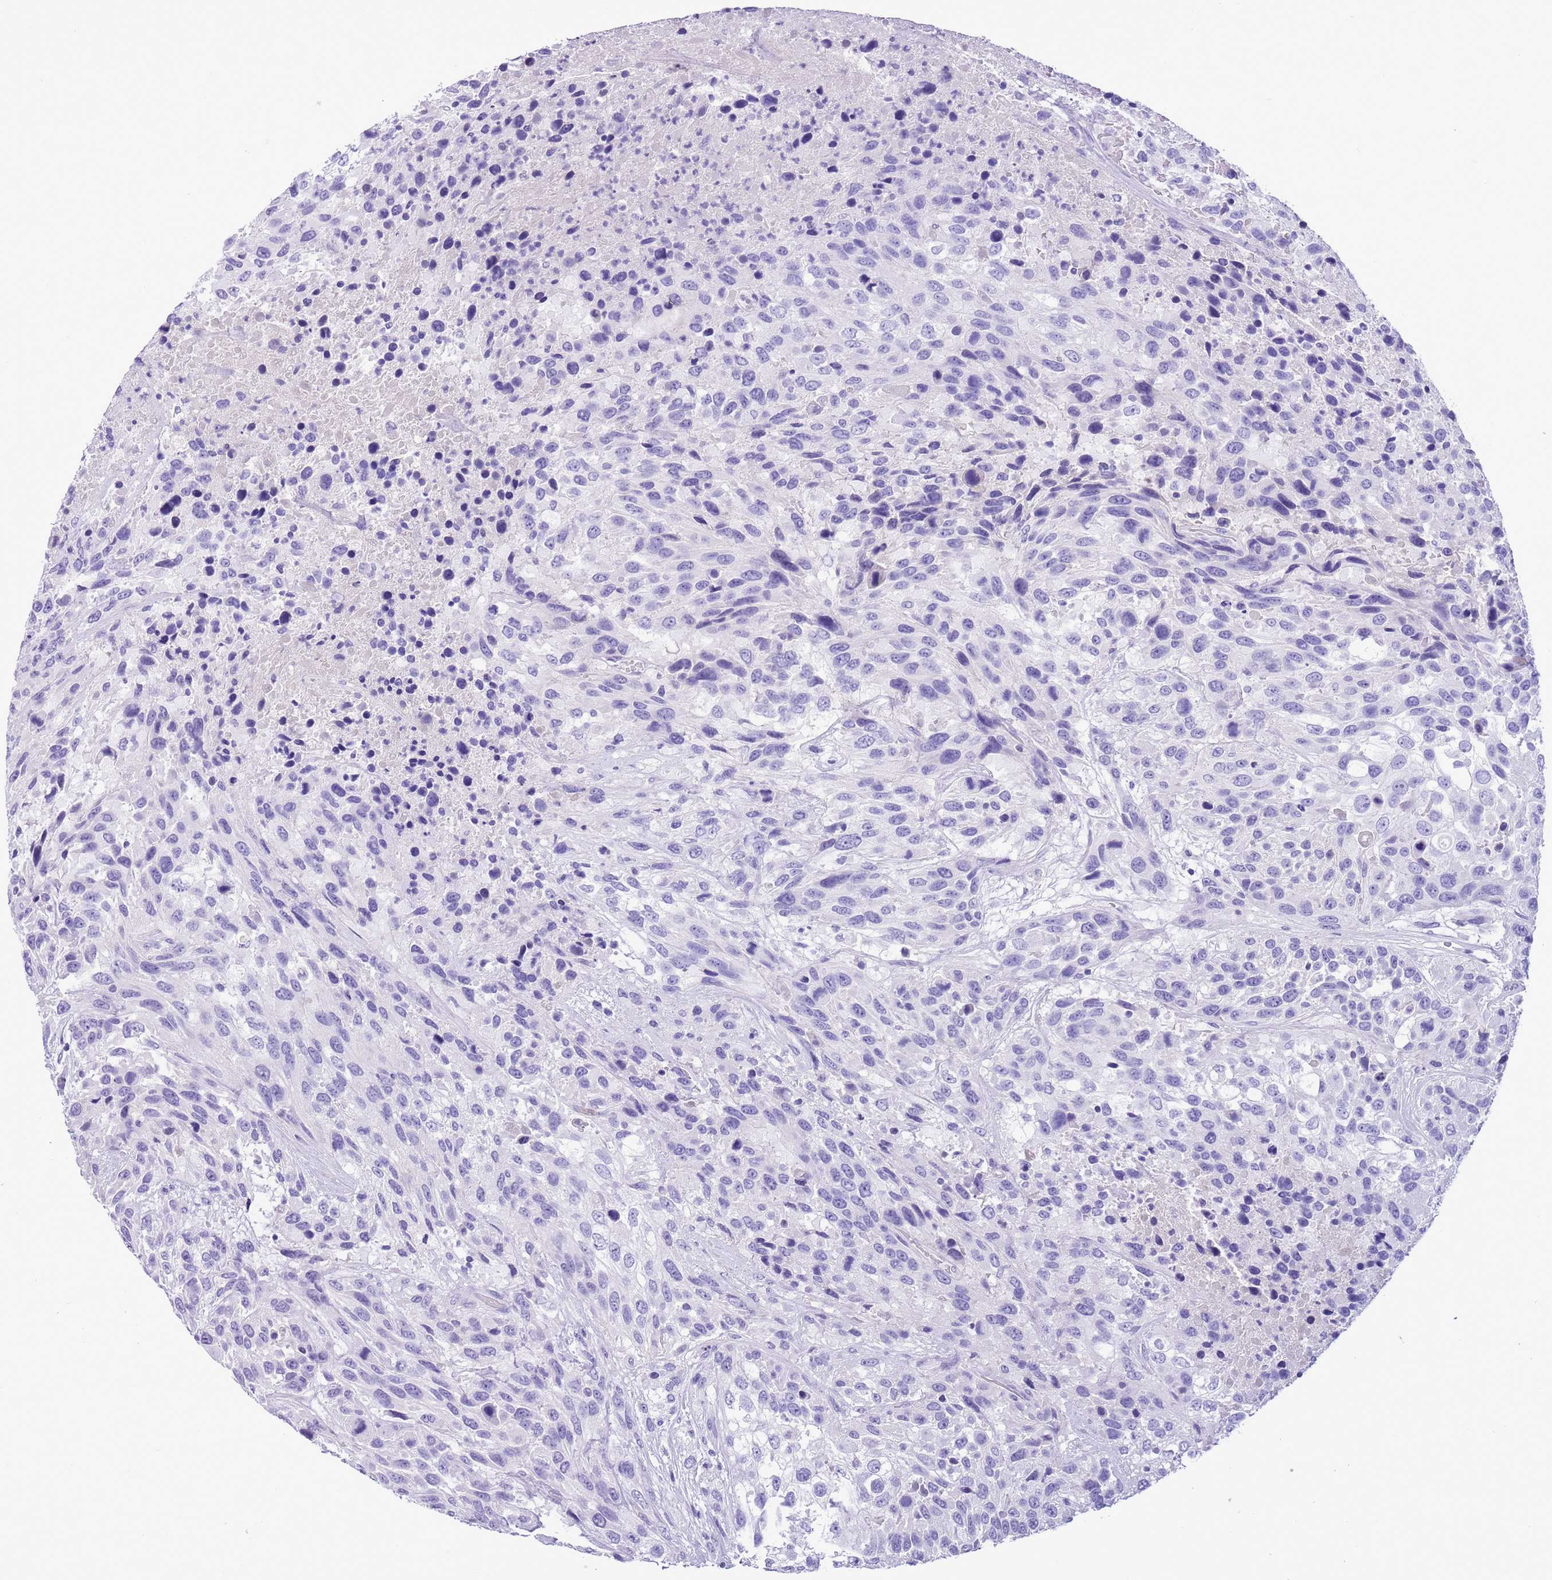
{"staining": {"intensity": "negative", "quantity": "none", "location": "none"}, "tissue": "urothelial cancer", "cell_type": "Tumor cells", "image_type": "cancer", "snomed": [{"axis": "morphology", "description": "Urothelial carcinoma, High grade"}, {"axis": "topography", "description": "Urinary bladder"}], "caption": "High power microscopy histopathology image of an immunohistochemistry (IHC) micrograph of high-grade urothelial carcinoma, revealing no significant positivity in tumor cells.", "gene": "TBC1D10B", "patient": {"sex": "female", "age": 70}}